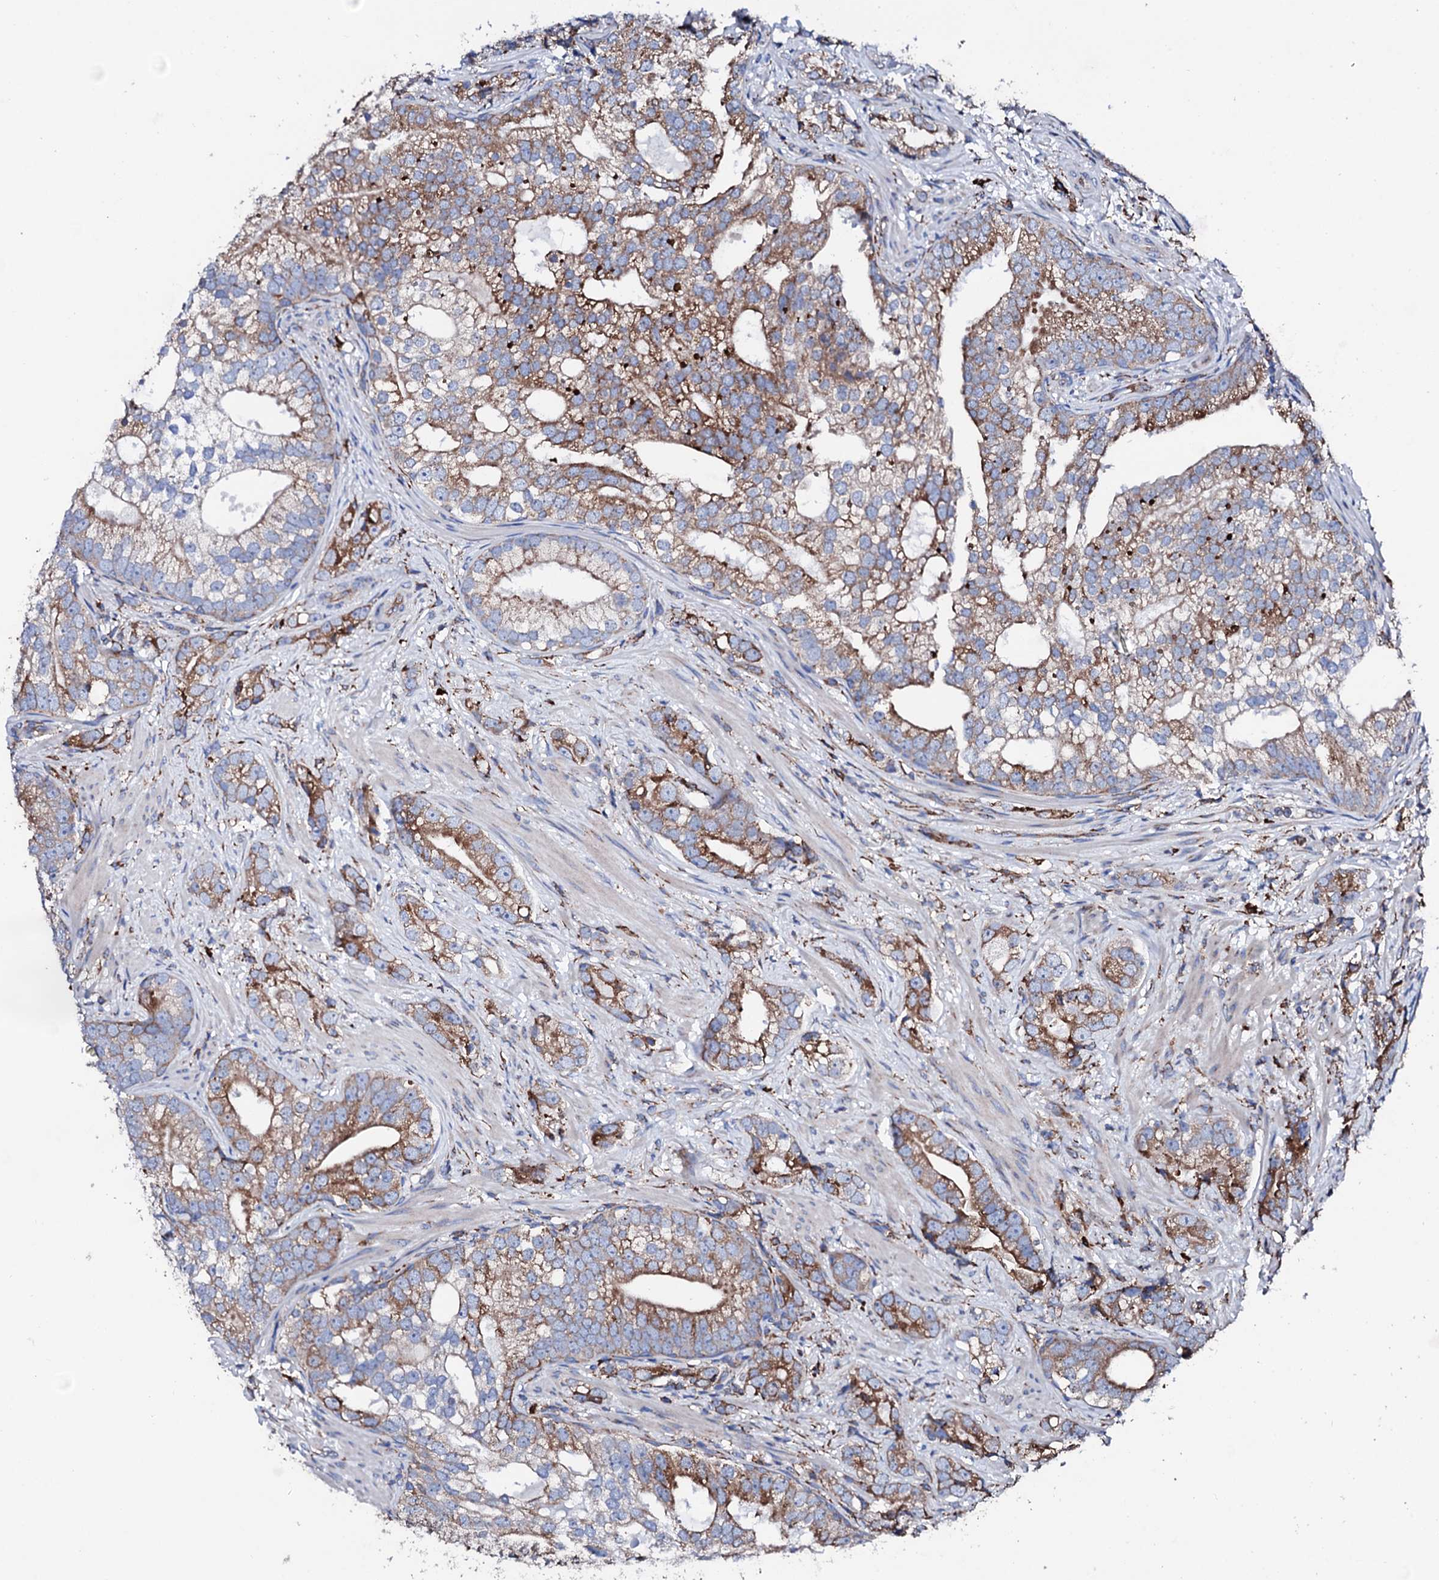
{"staining": {"intensity": "strong", "quantity": "25%-75%", "location": "cytoplasmic/membranous"}, "tissue": "prostate cancer", "cell_type": "Tumor cells", "image_type": "cancer", "snomed": [{"axis": "morphology", "description": "Adenocarcinoma, High grade"}, {"axis": "topography", "description": "Prostate"}], "caption": "Protein analysis of prostate cancer tissue shows strong cytoplasmic/membranous expression in about 25%-75% of tumor cells.", "gene": "AMDHD1", "patient": {"sex": "male", "age": 75}}